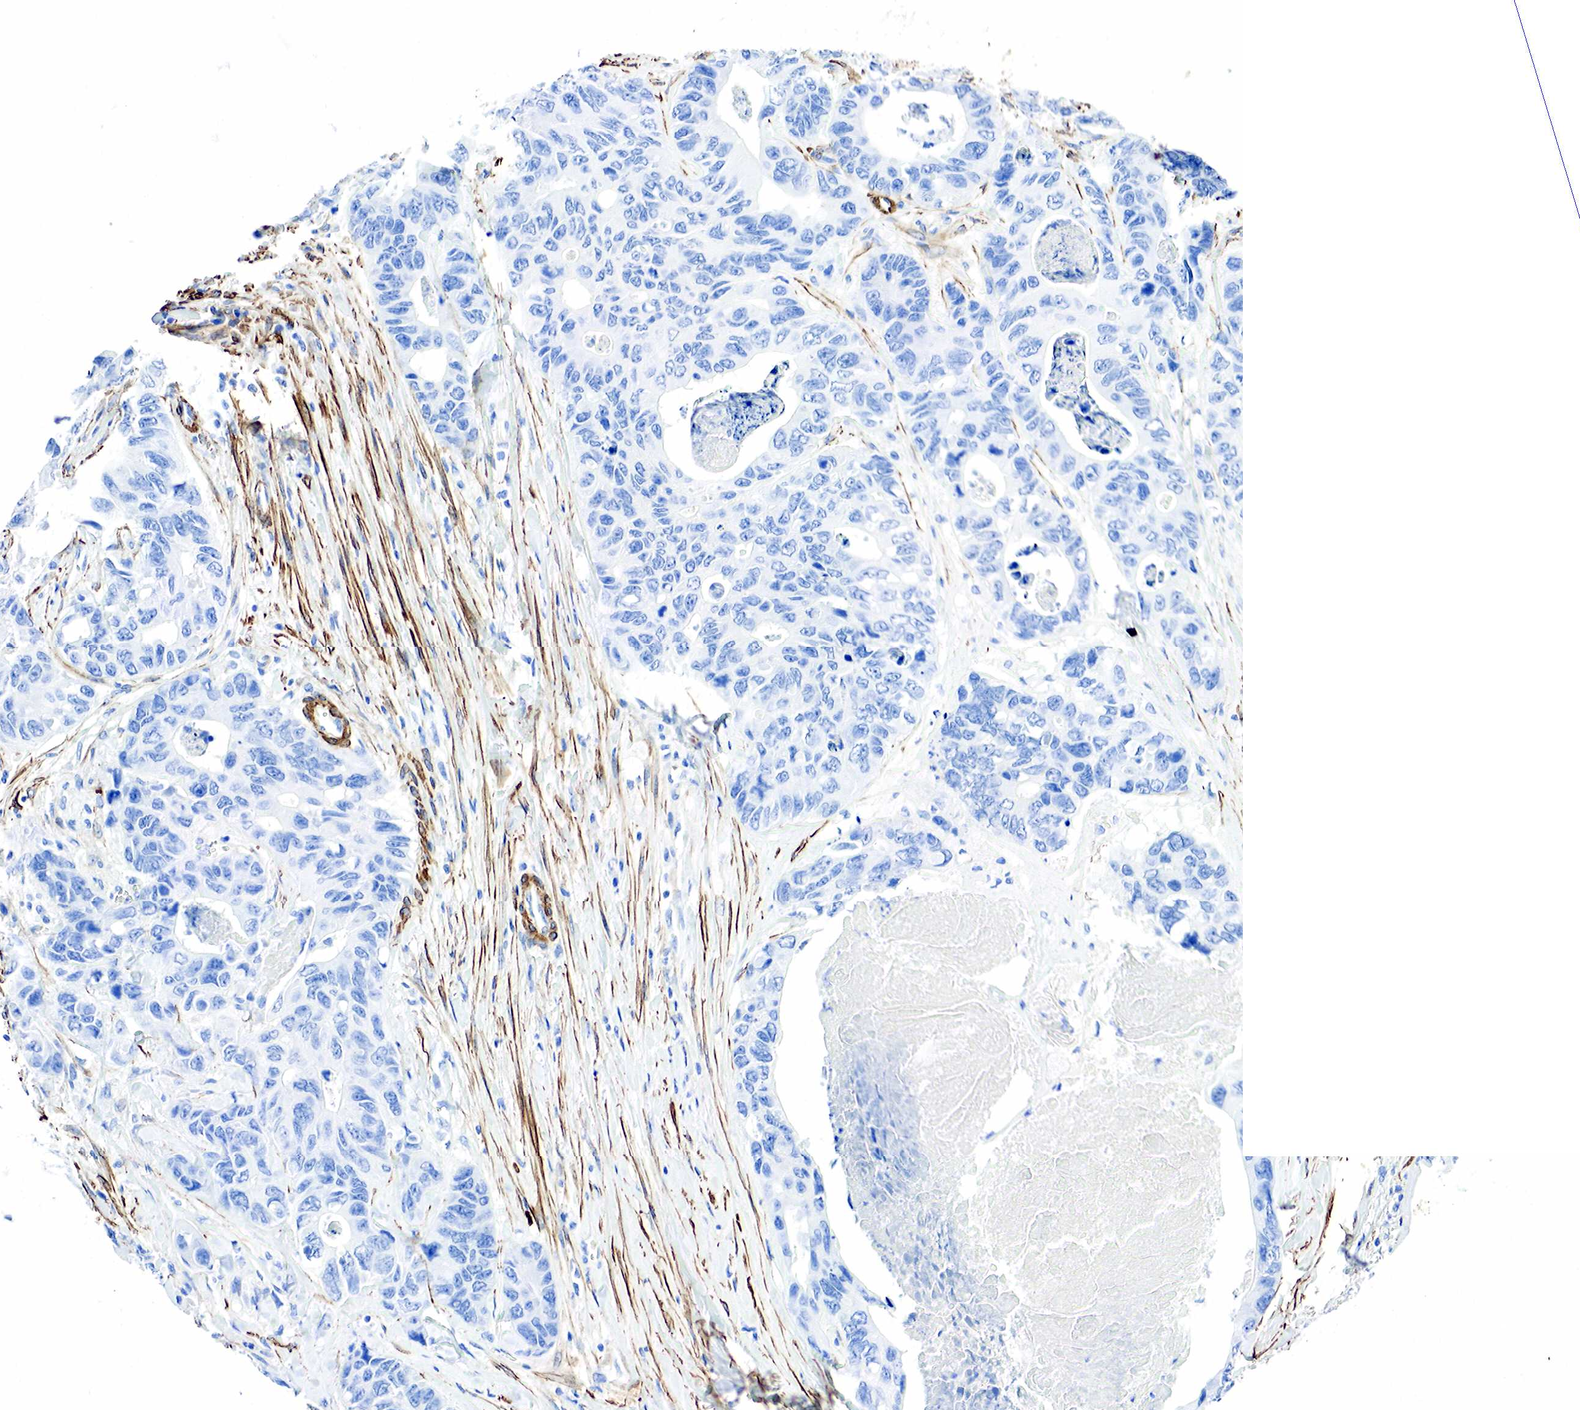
{"staining": {"intensity": "negative", "quantity": "none", "location": "none"}, "tissue": "colorectal cancer", "cell_type": "Tumor cells", "image_type": "cancer", "snomed": [{"axis": "morphology", "description": "Adenocarcinoma, NOS"}, {"axis": "topography", "description": "Colon"}], "caption": "An IHC histopathology image of colorectal adenocarcinoma is shown. There is no staining in tumor cells of colorectal adenocarcinoma.", "gene": "ACTA1", "patient": {"sex": "female", "age": 86}}